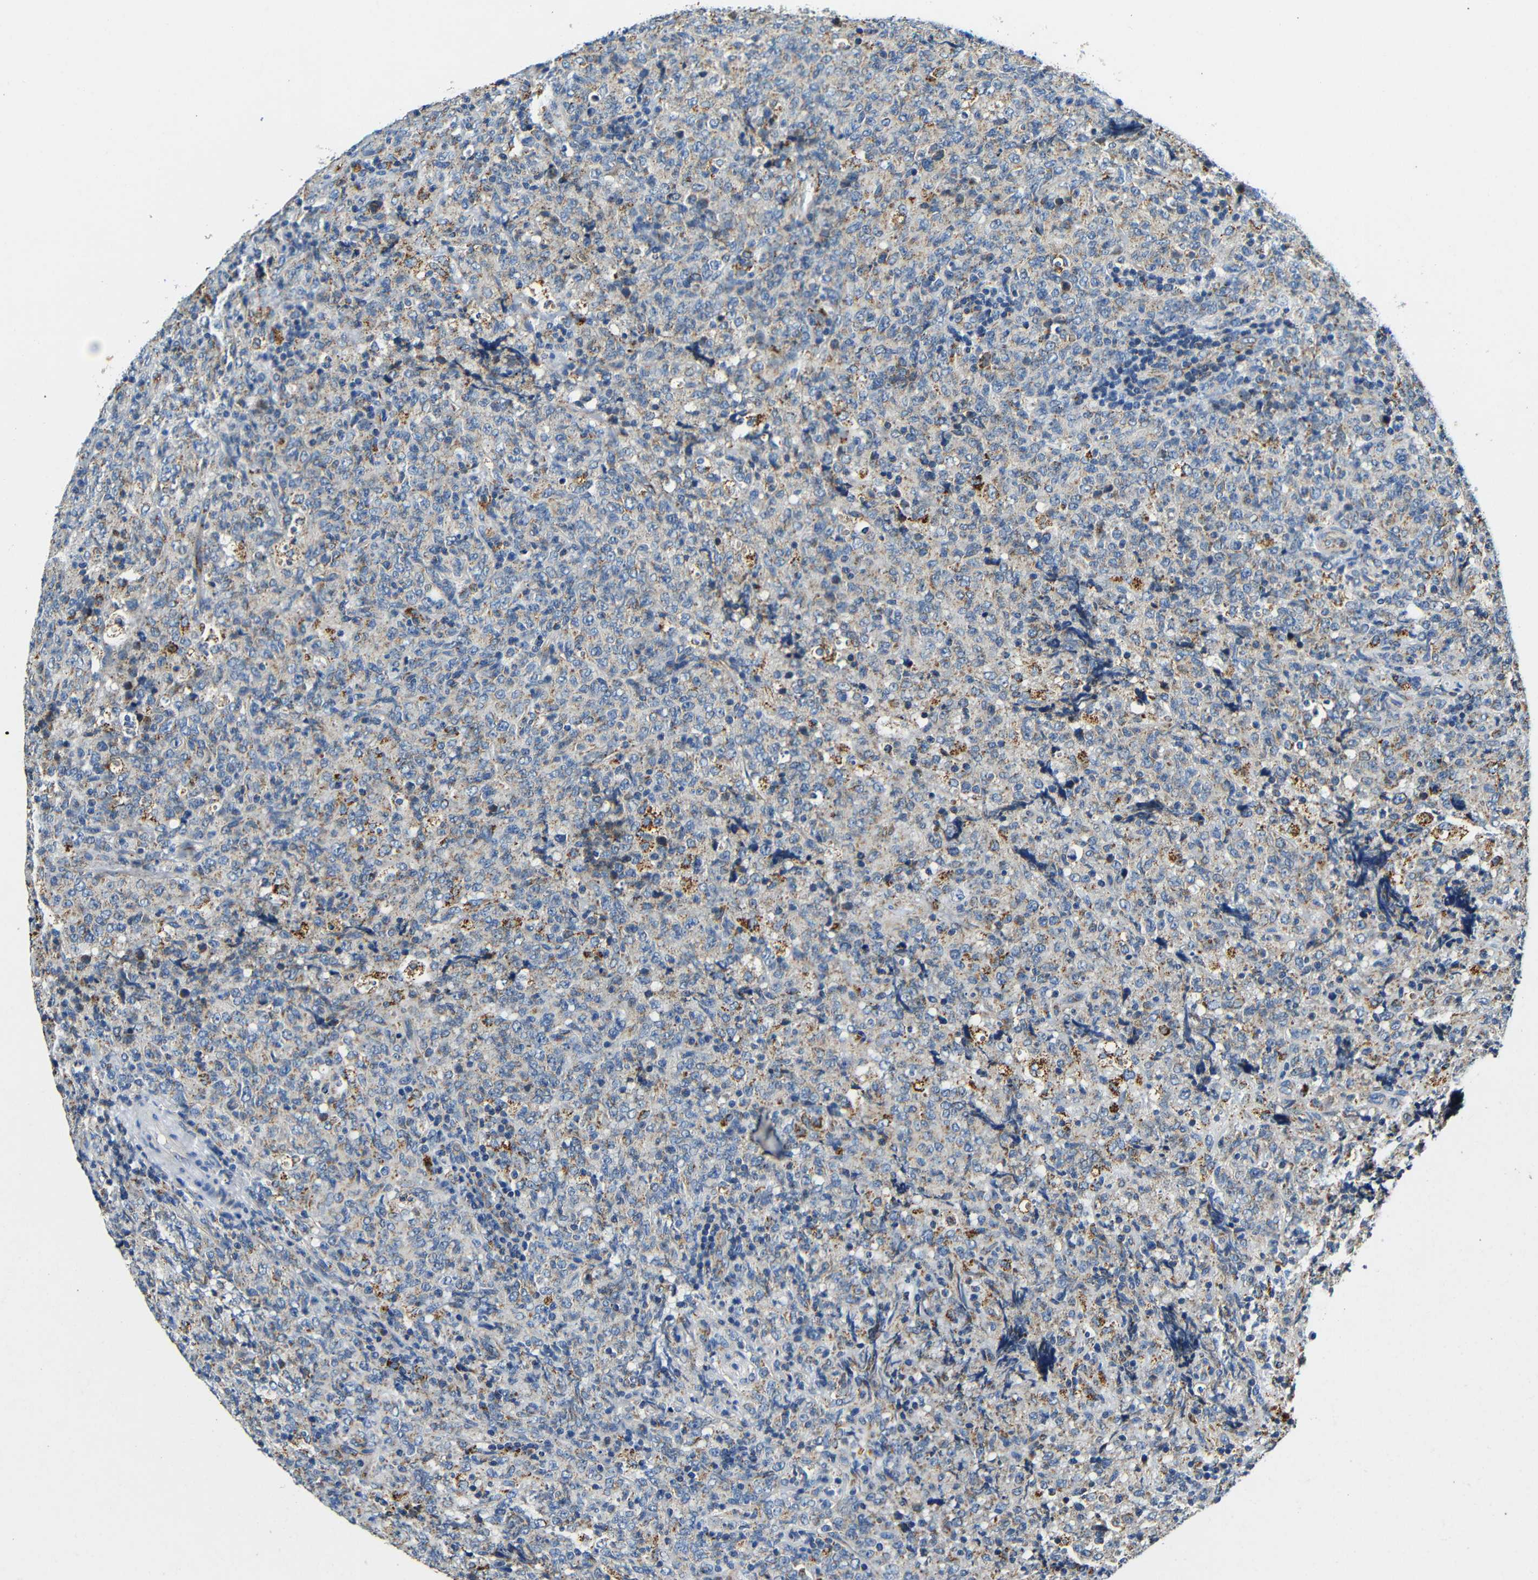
{"staining": {"intensity": "weak", "quantity": "<25%", "location": "cytoplasmic/membranous"}, "tissue": "lymphoma", "cell_type": "Tumor cells", "image_type": "cancer", "snomed": [{"axis": "morphology", "description": "Malignant lymphoma, non-Hodgkin's type, High grade"}, {"axis": "topography", "description": "Tonsil"}], "caption": "IHC of high-grade malignant lymphoma, non-Hodgkin's type exhibits no staining in tumor cells.", "gene": "GALNT18", "patient": {"sex": "female", "age": 36}}